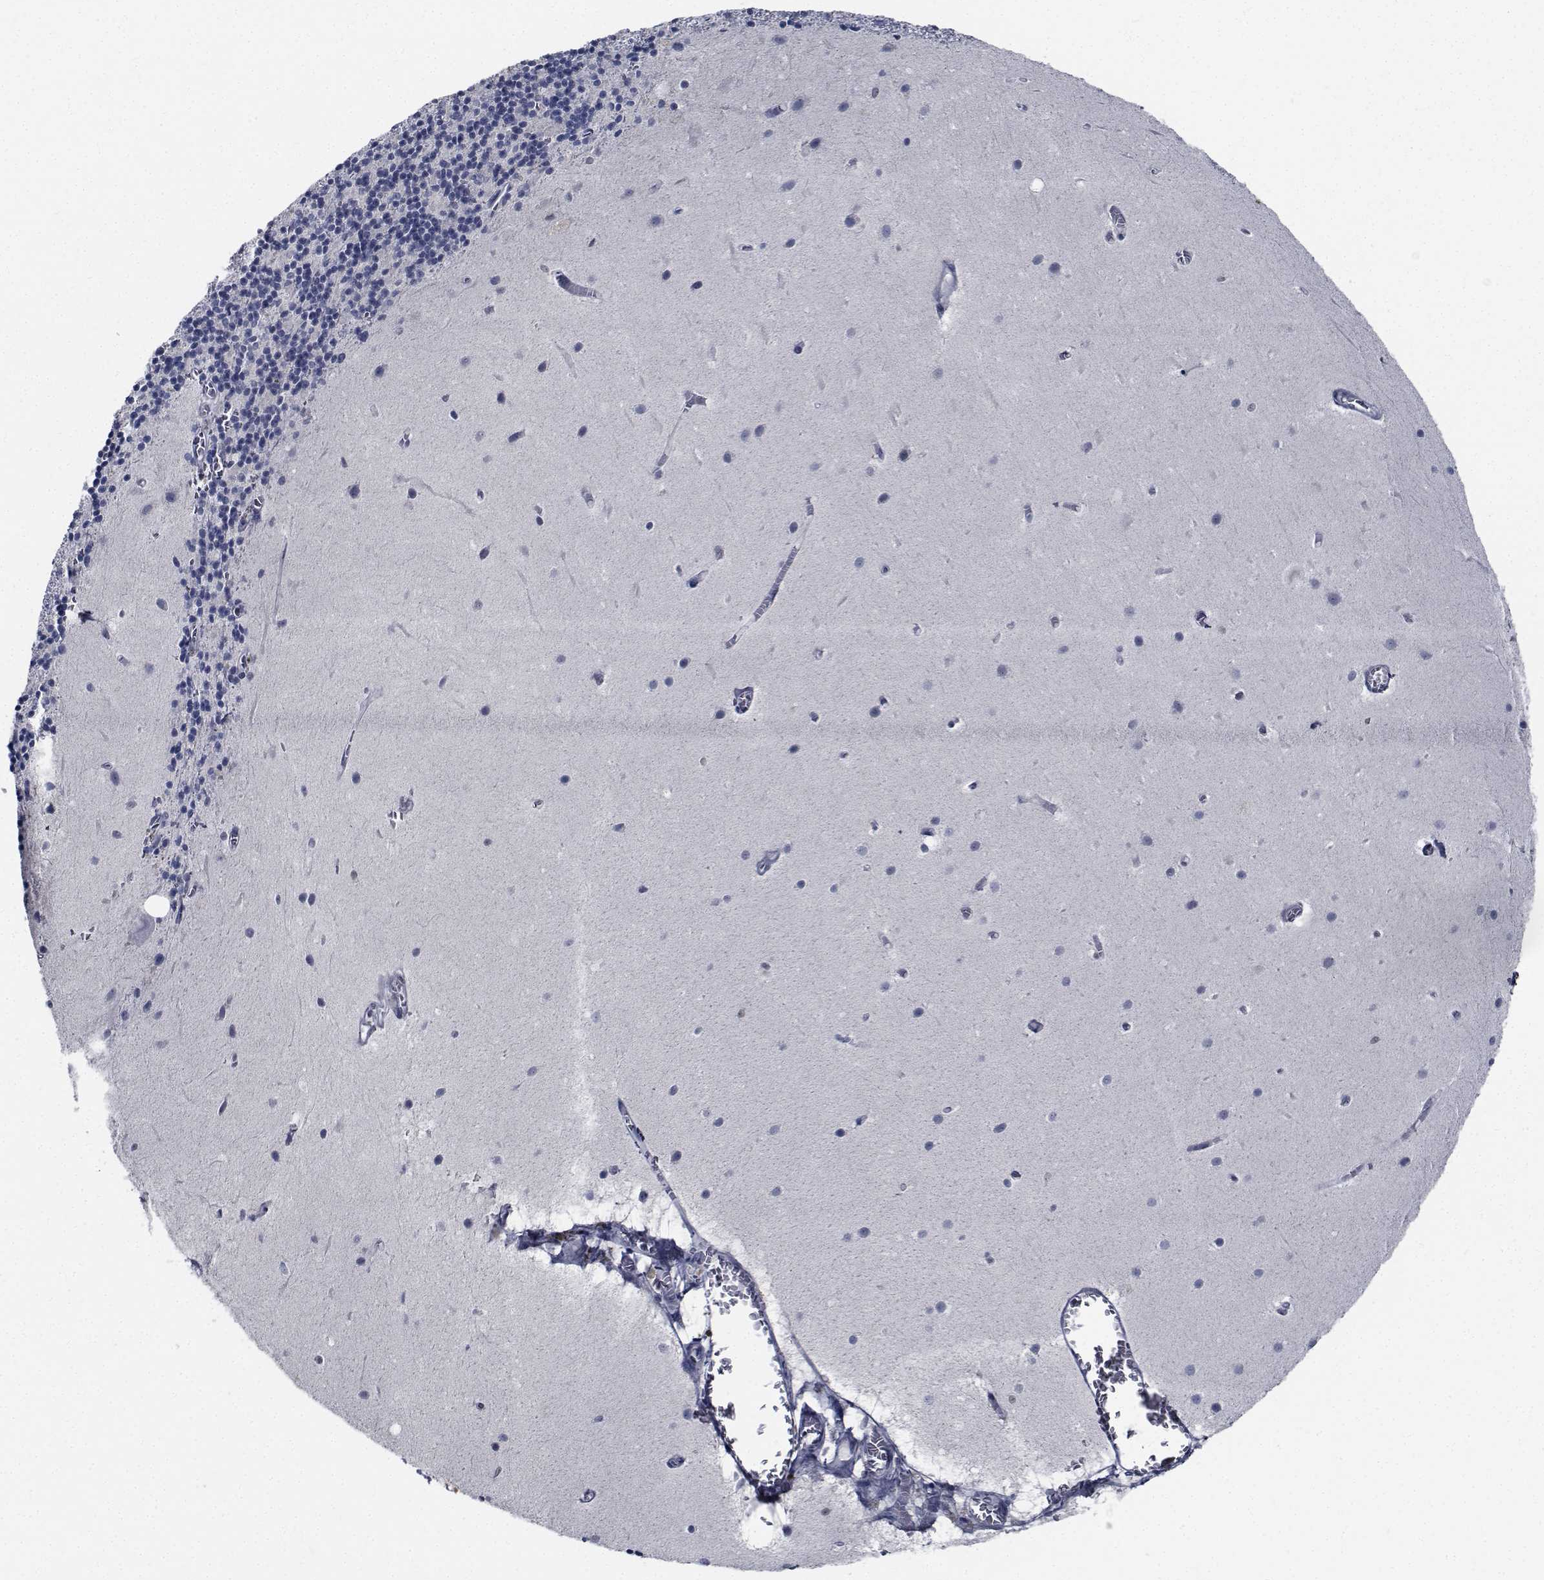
{"staining": {"intensity": "negative", "quantity": "none", "location": "none"}, "tissue": "cerebellum", "cell_type": "Cells in granular layer", "image_type": "normal", "snomed": [{"axis": "morphology", "description": "Normal tissue, NOS"}, {"axis": "topography", "description": "Cerebellum"}], "caption": "Cells in granular layer are negative for brown protein staining in benign cerebellum. (DAB (3,3'-diaminobenzidine) immunohistochemistry, high magnification).", "gene": "NVL", "patient": {"sex": "male", "age": 70}}